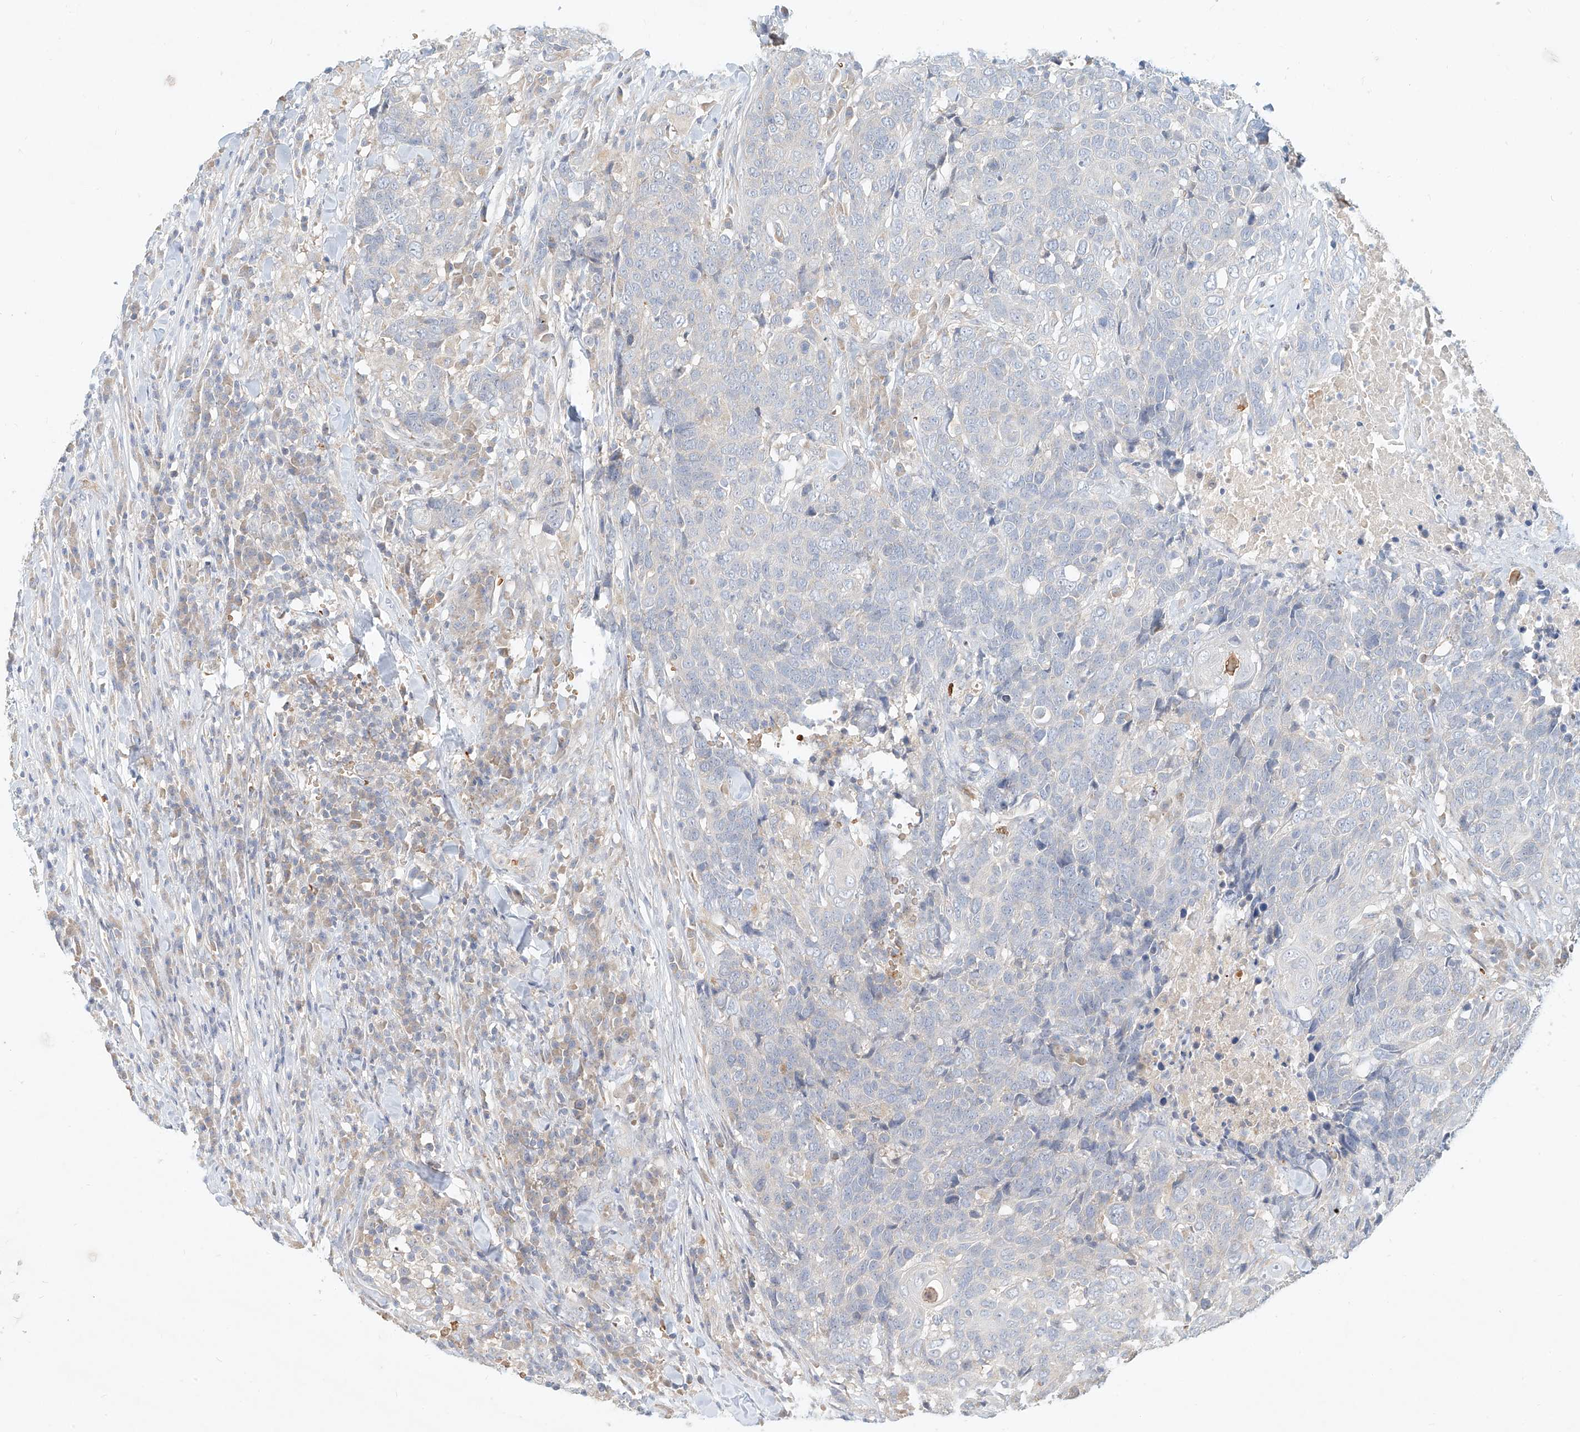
{"staining": {"intensity": "negative", "quantity": "none", "location": "none"}, "tissue": "head and neck cancer", "cell_type": "Tumor cells", "image_type": "cancer", "snomed": [{"axis": "morphology", "description": "Squamous cell carcinoma, NOS"}, {"axis": "topography", "description": "Head-Neck"}], "caption": "Human squamous cell carcinoma (head and neck) stained for a protein using immunohistochemistry demonstrates no staining in tumor cells.", "gene": "SYTL3", "patient": {"sex": "male", "age": 66}}